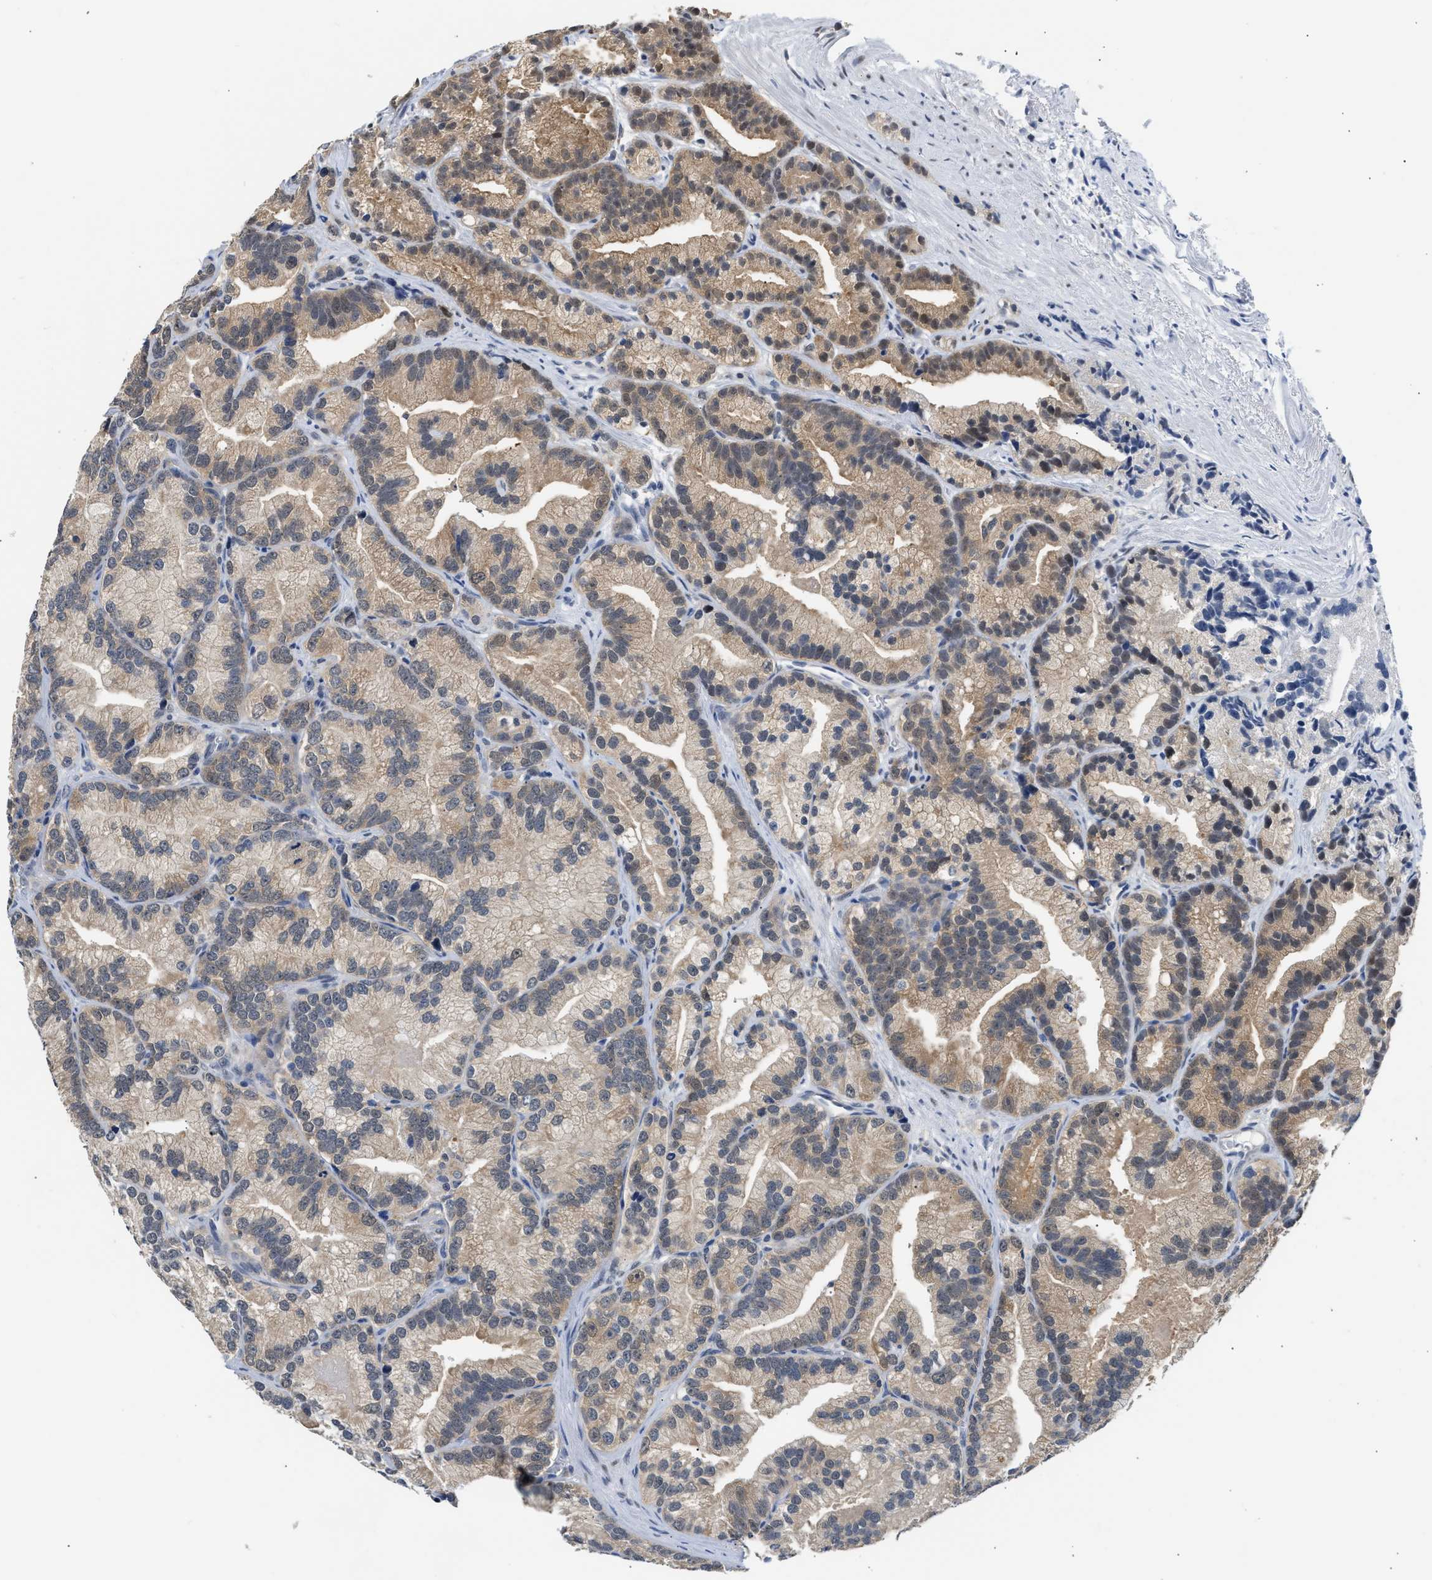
{"staining": {"intensity": "moderate", "quantity": "<25%", "location": "cytoplasmic/membranous"}, "tissue": "prostate cancer", "cell_type": "Tumor cells", "image_type": "cancer", "snomed": [{"axis": "morphology", "description": "Adenocarcinoma, Low grade"}, {"axis": "topography", "description": "Prostate"}], "caption": "Human adenocarcinoma (low-grade) (prostate) stained with a brown dye displays moderate cytoplasmic/membranous positive positivity in about <25% of tumor cells.", "gene": "PPM1L", "patient": {"sex": "male", "age": 89}}